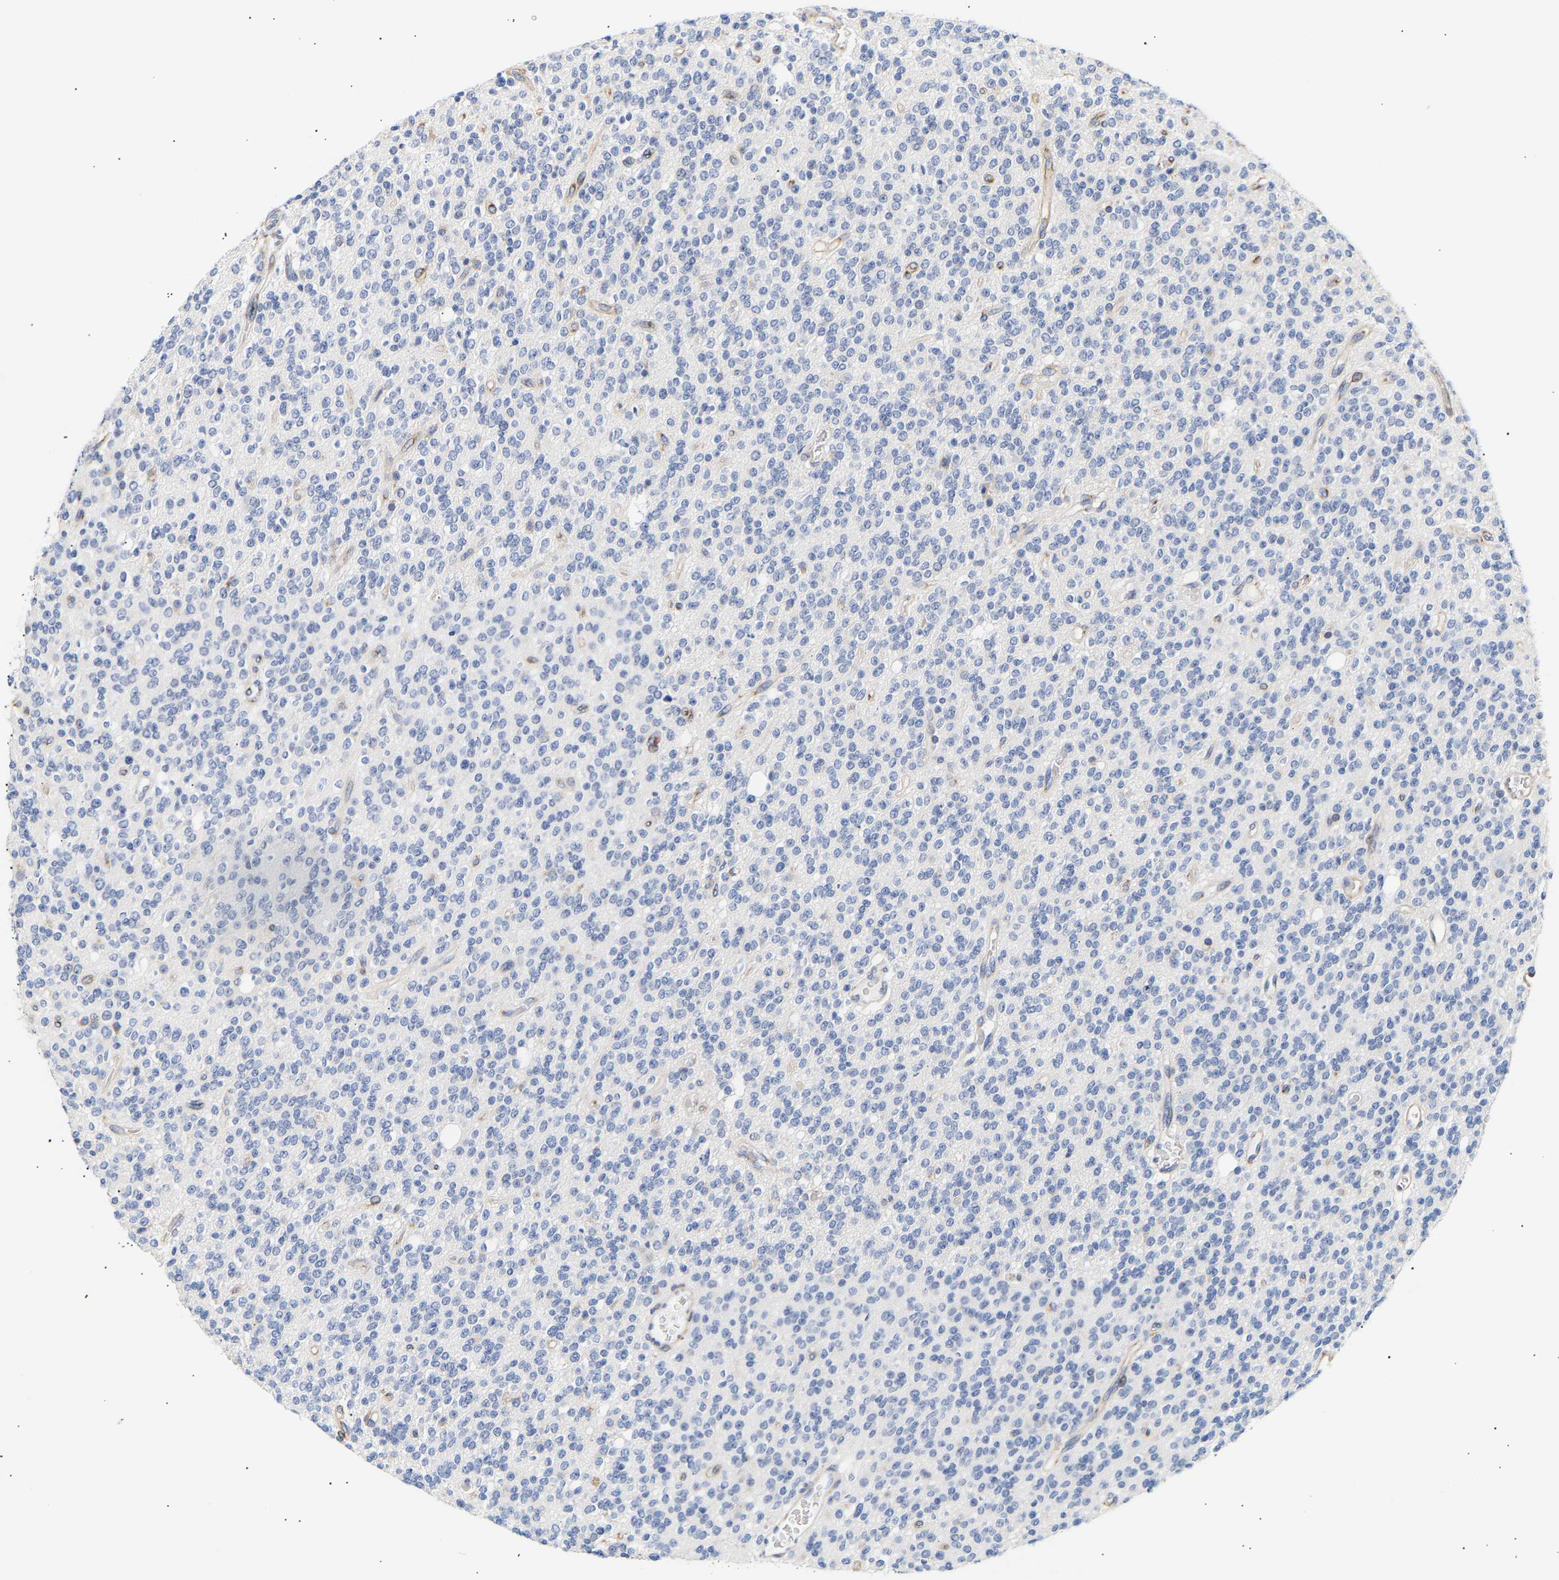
{"staining": {"intensity": "negative", "quantity": "none", "location": "none"}, "tissue": "glioma", "cell_type": "Tumor cells", "image_type": "cancer", "snomed": [{"axis": "morphology", "description": "Glioma, malignant, High grade"}, {"axis": "topography", "description": "Brain"}], "caption": "Human malignant glioma (high-grade) stained for a protein using immunohistochemistry (IHC) displays no staining in tumor cells.", "gene": "IGFBP7", "patient": {"sex": "male", "age": 34}}